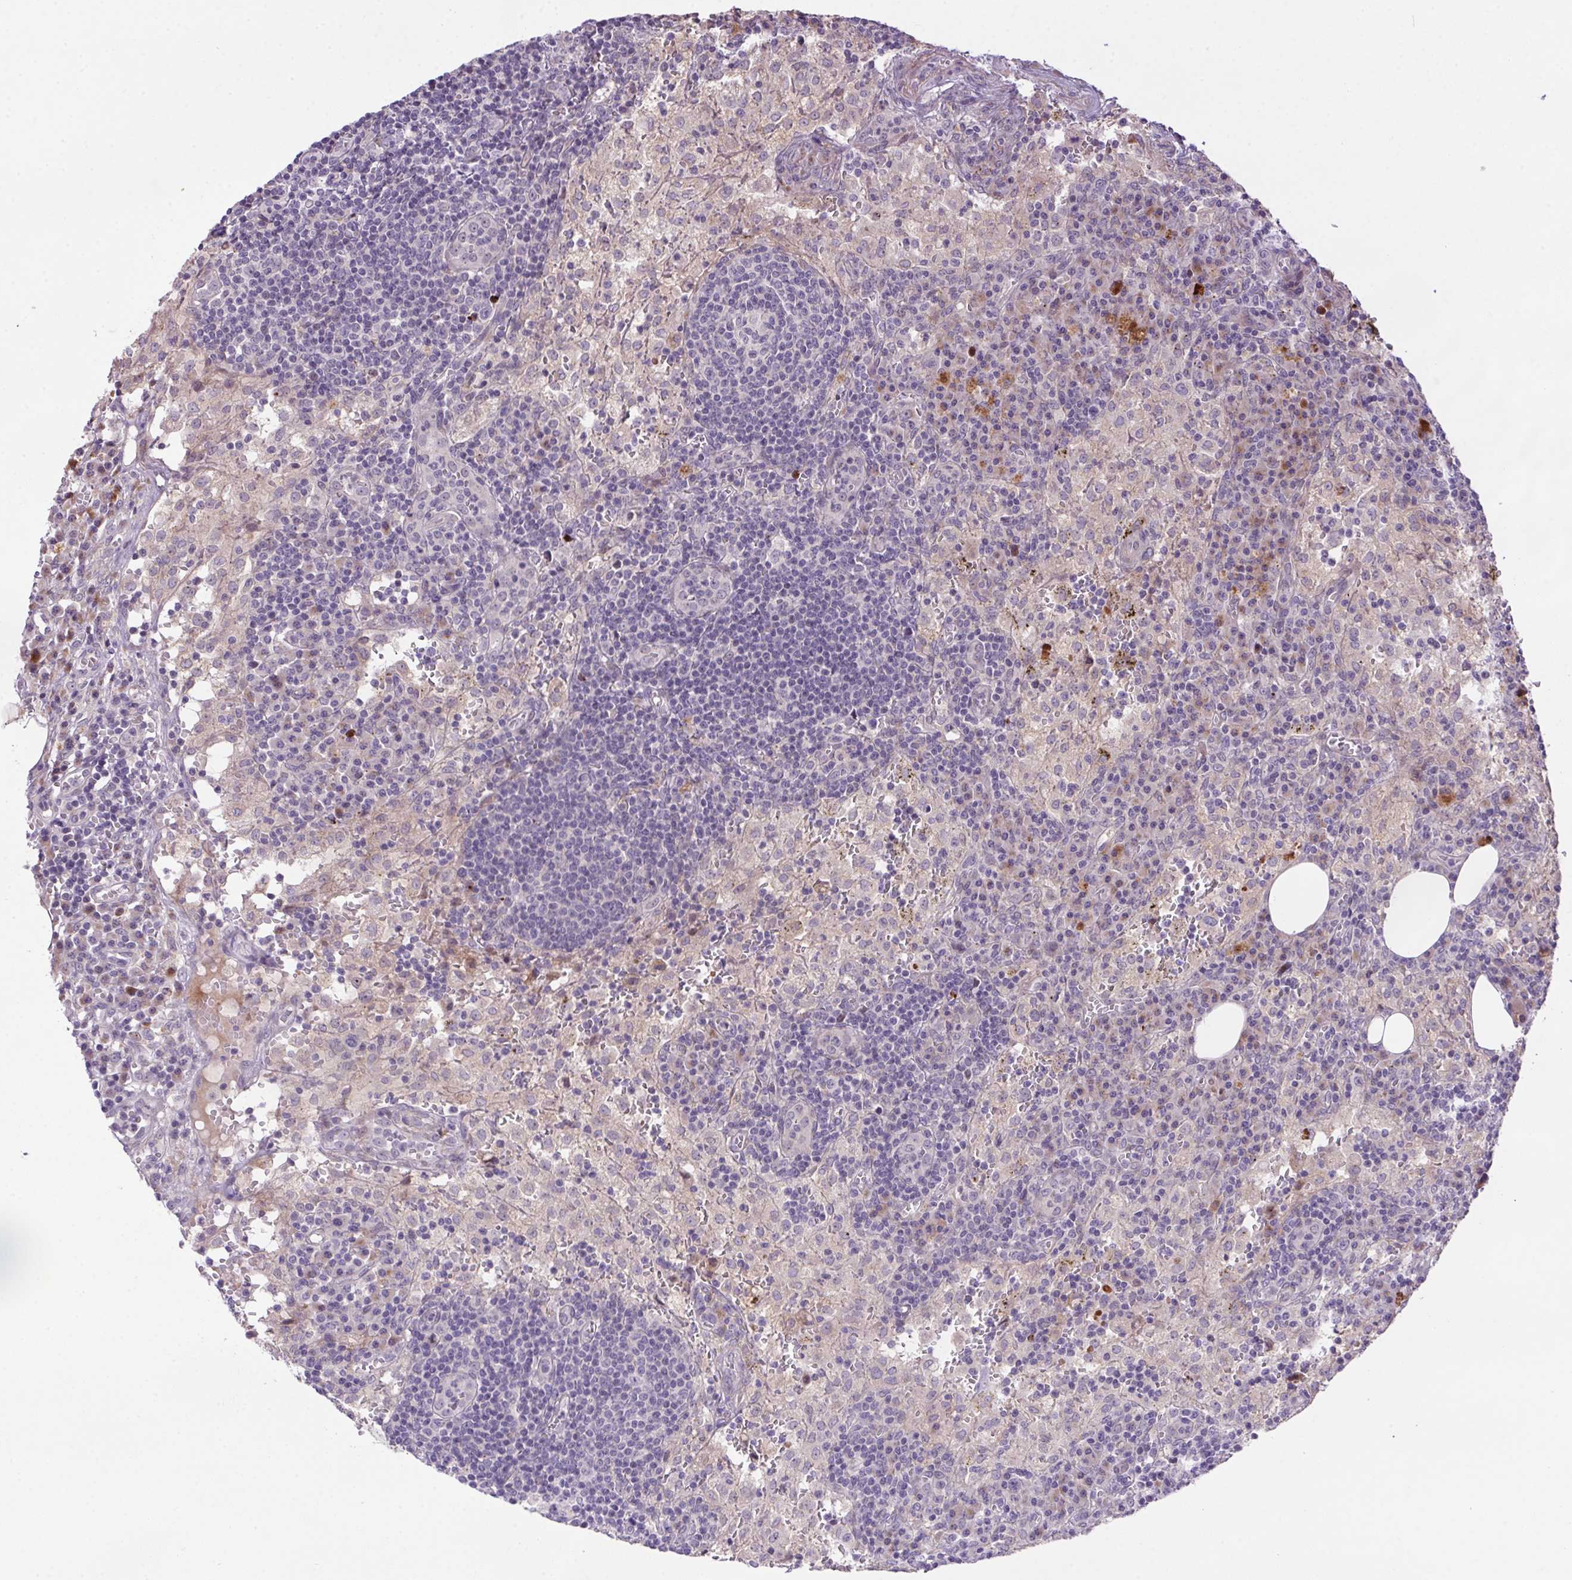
{"staining": {"intensity": "negative", "quantity": "none", "location": "none"}, "tissue": "lymph node", "cell_type": "Germinal center cells", "image_type": "normal", "snomed": [{"axis": "morphology", "description": "Normal tissue, NOS"}, {"axis": "topography", "description": "Lymph node"}], "caption": "Histopathology image shows no significant protein expression in germinal center cells of normal lymph node.", "gene": "LRRTM1", "patient": {"sex": "male", "age": 62}}